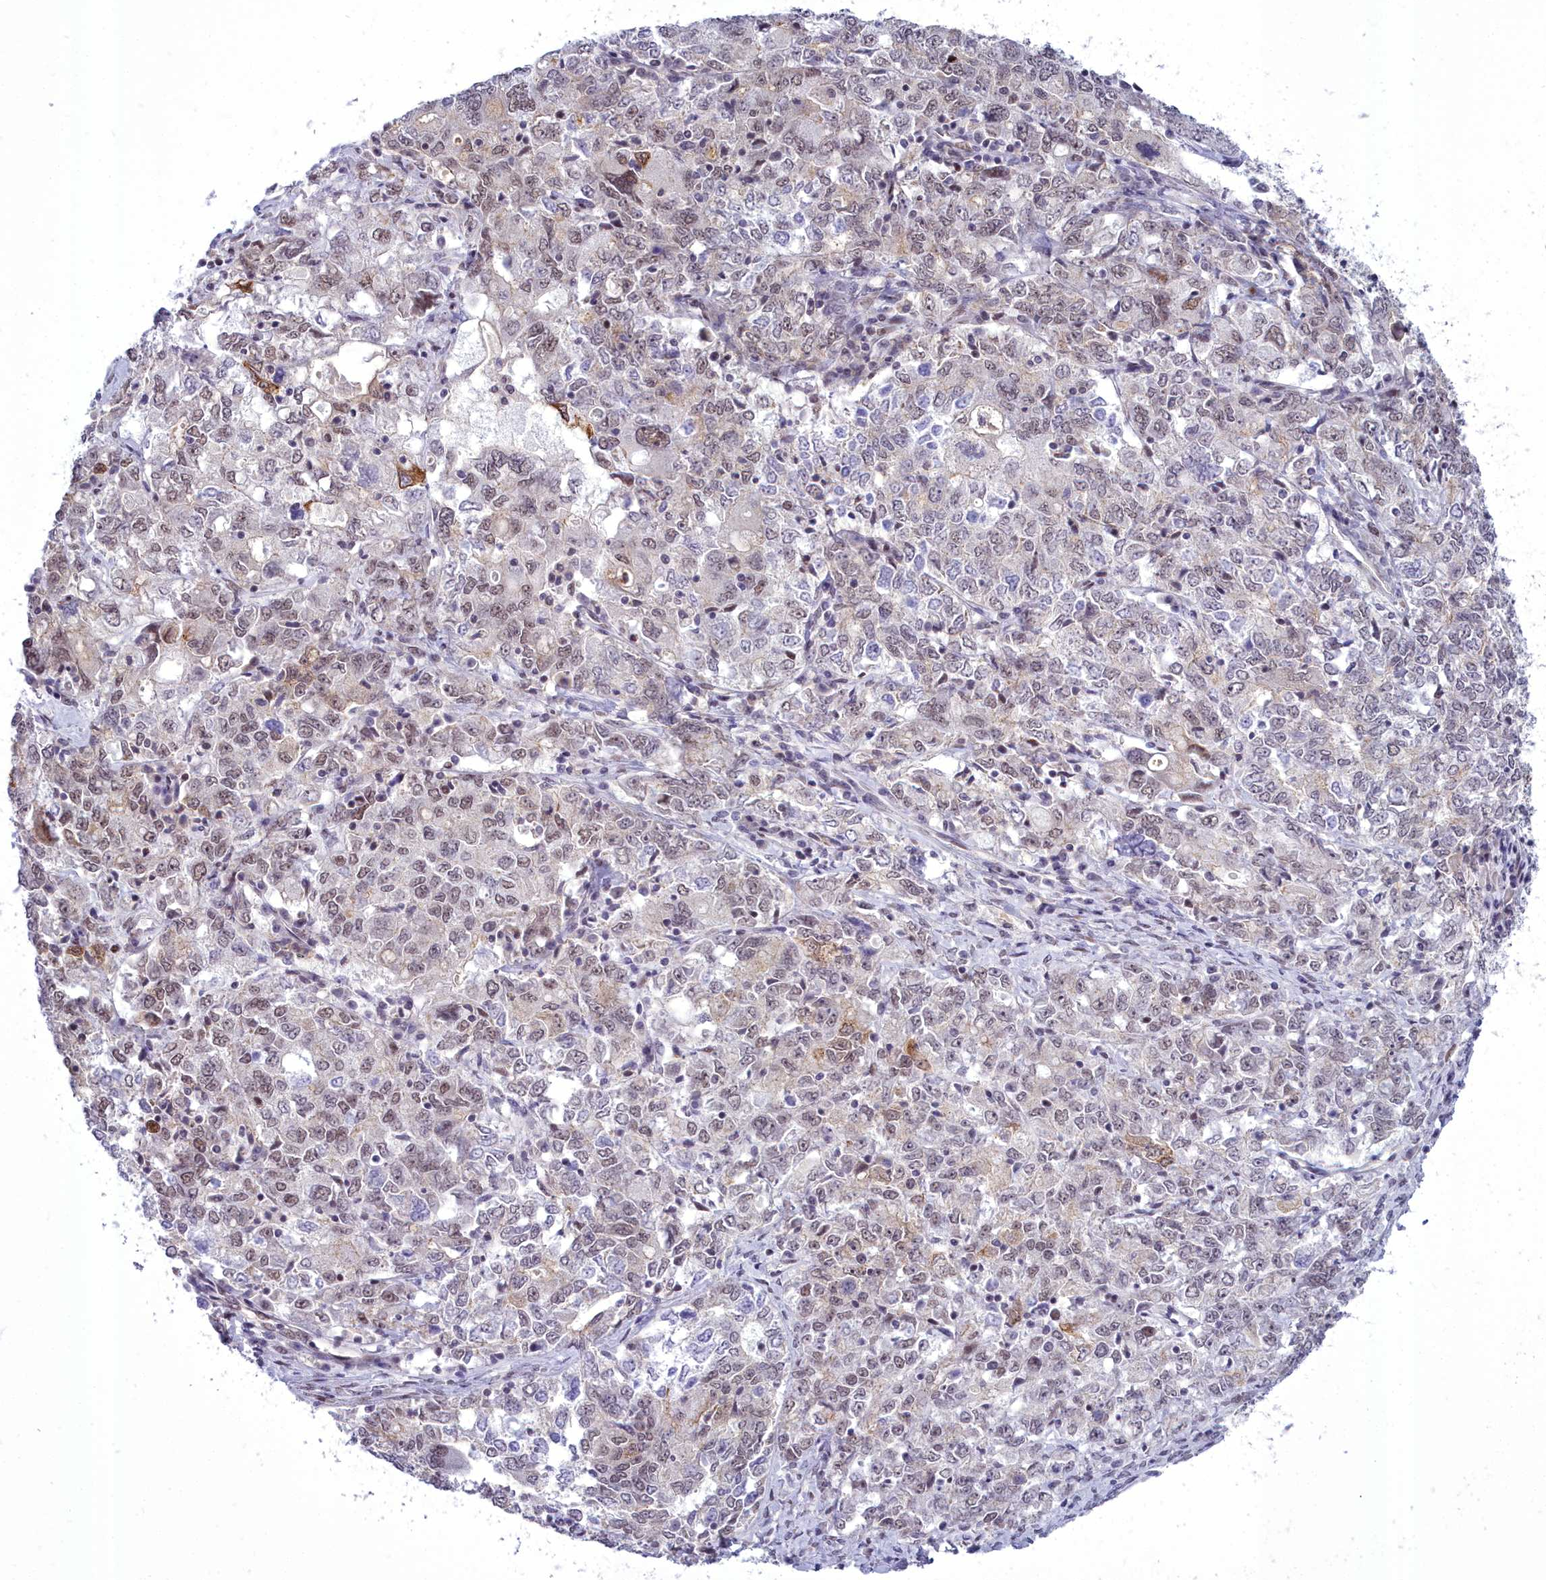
{"staining": {"intensity": "weak", "quantity": "25%-75%", "location": "nuclear"}, "tissue": "ovarian cancer", "cell_type": "Tumor cells", "image_type": "cancer", "snomed": [{"axis": "morphology", "description": "Carcinoma, endometroid"}, {"axis": "topography", "description": "Ovary"}], "caption": "A brown stain highlights weak nuclear positivity of a protein in ovarian cancer (endometroid carcinoma) tumor cells.", "gene": "CEACAM19", "patient": {"sex": "female", "age": 62}}